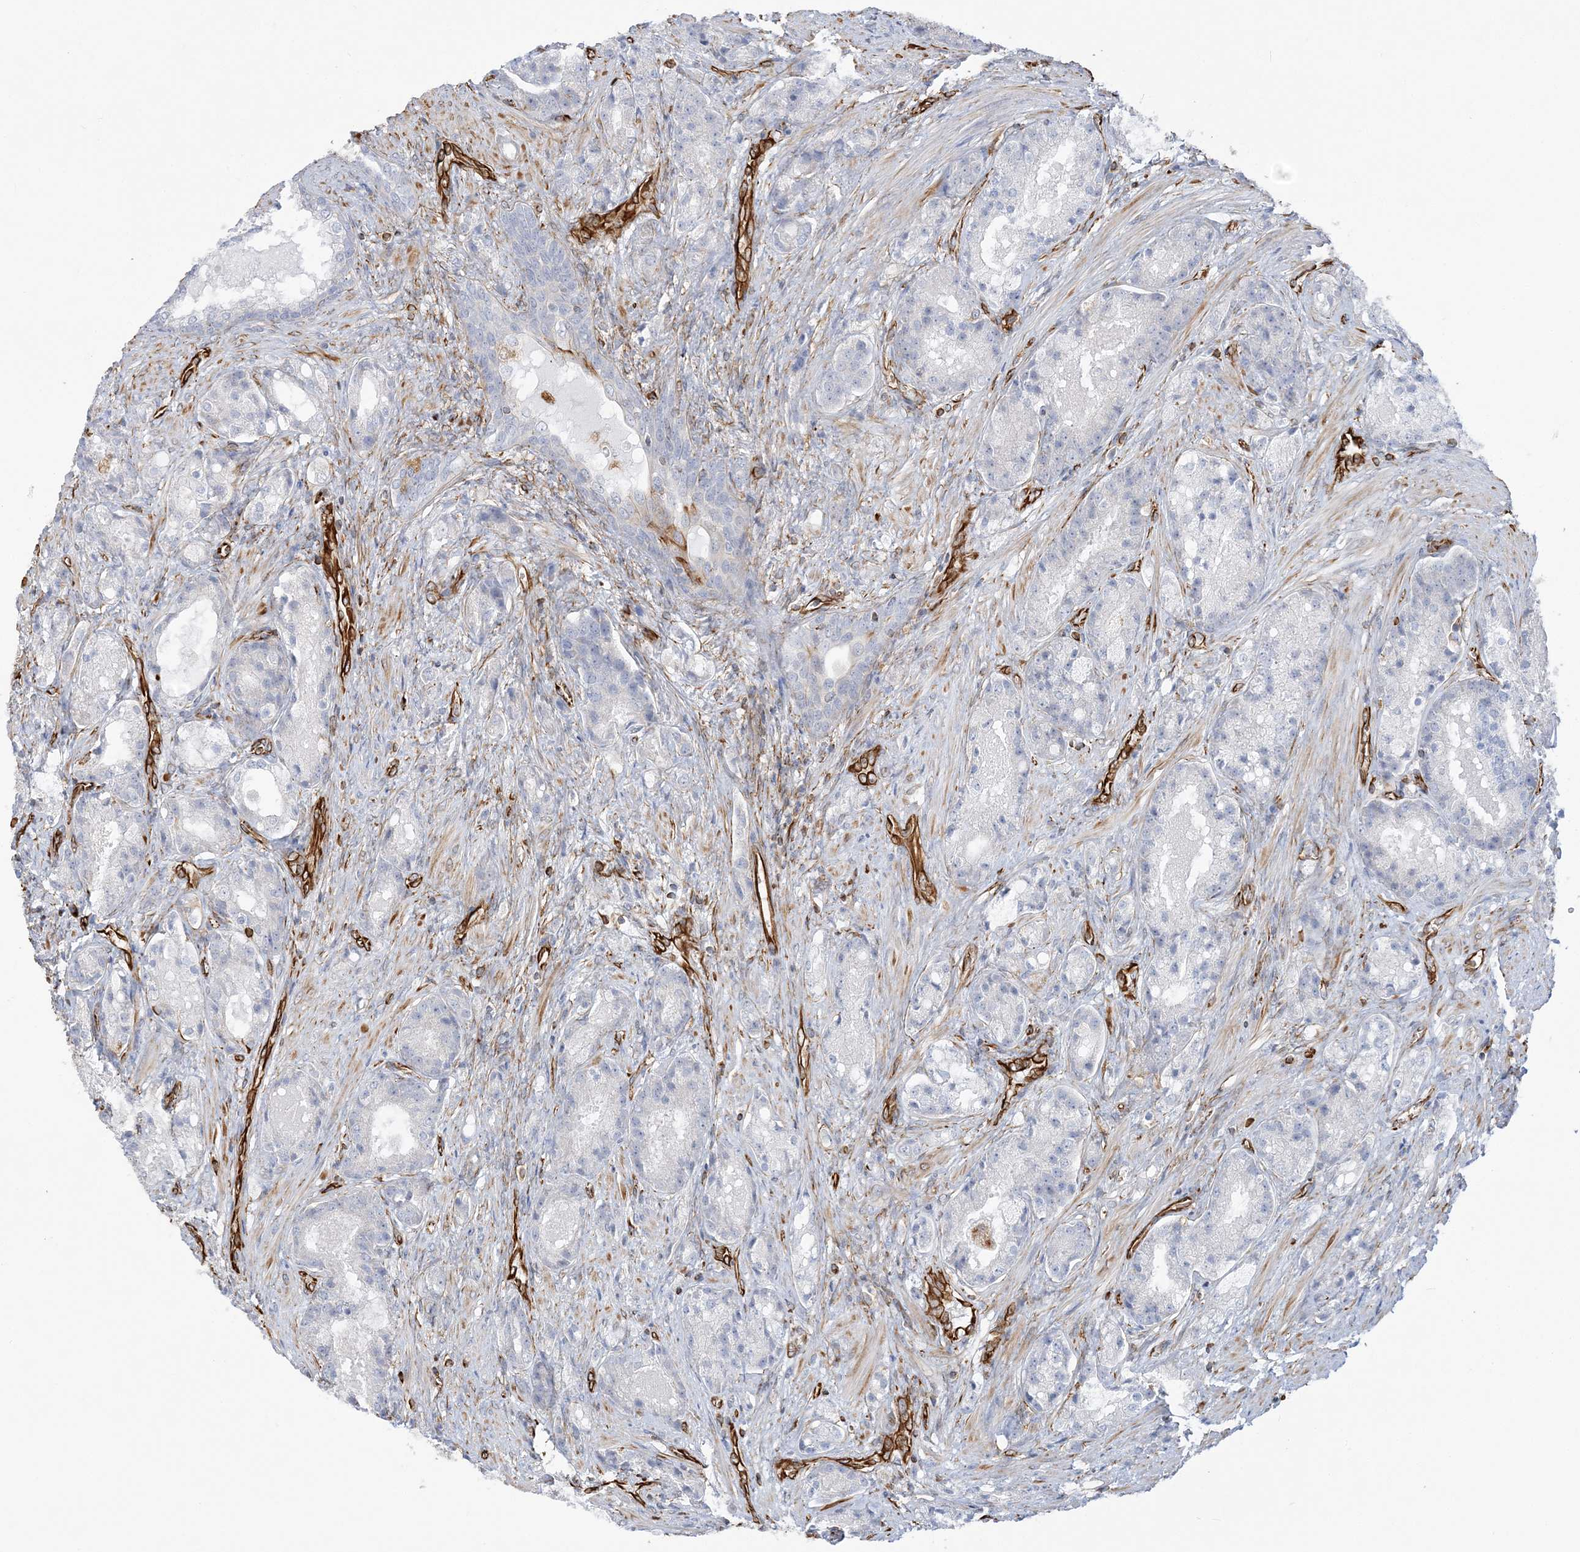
{"staining": {"intensity": "negative", "quantity": "none", "location": "none"}, "tissue": "prostate cancer", "cell_type": "Tumor cells", "image_type": "cancer", "snomed": [{"axis": "morphology", "description": "Adenocarcinoma, High grade"}, {"axis": "topography", "description": "Prostate"}], "caption": "Tumor cells are negative for protein expression in human prostate cancer.", "gene": "SCLT1", "patient": {"sex": "male", "age": 60}}